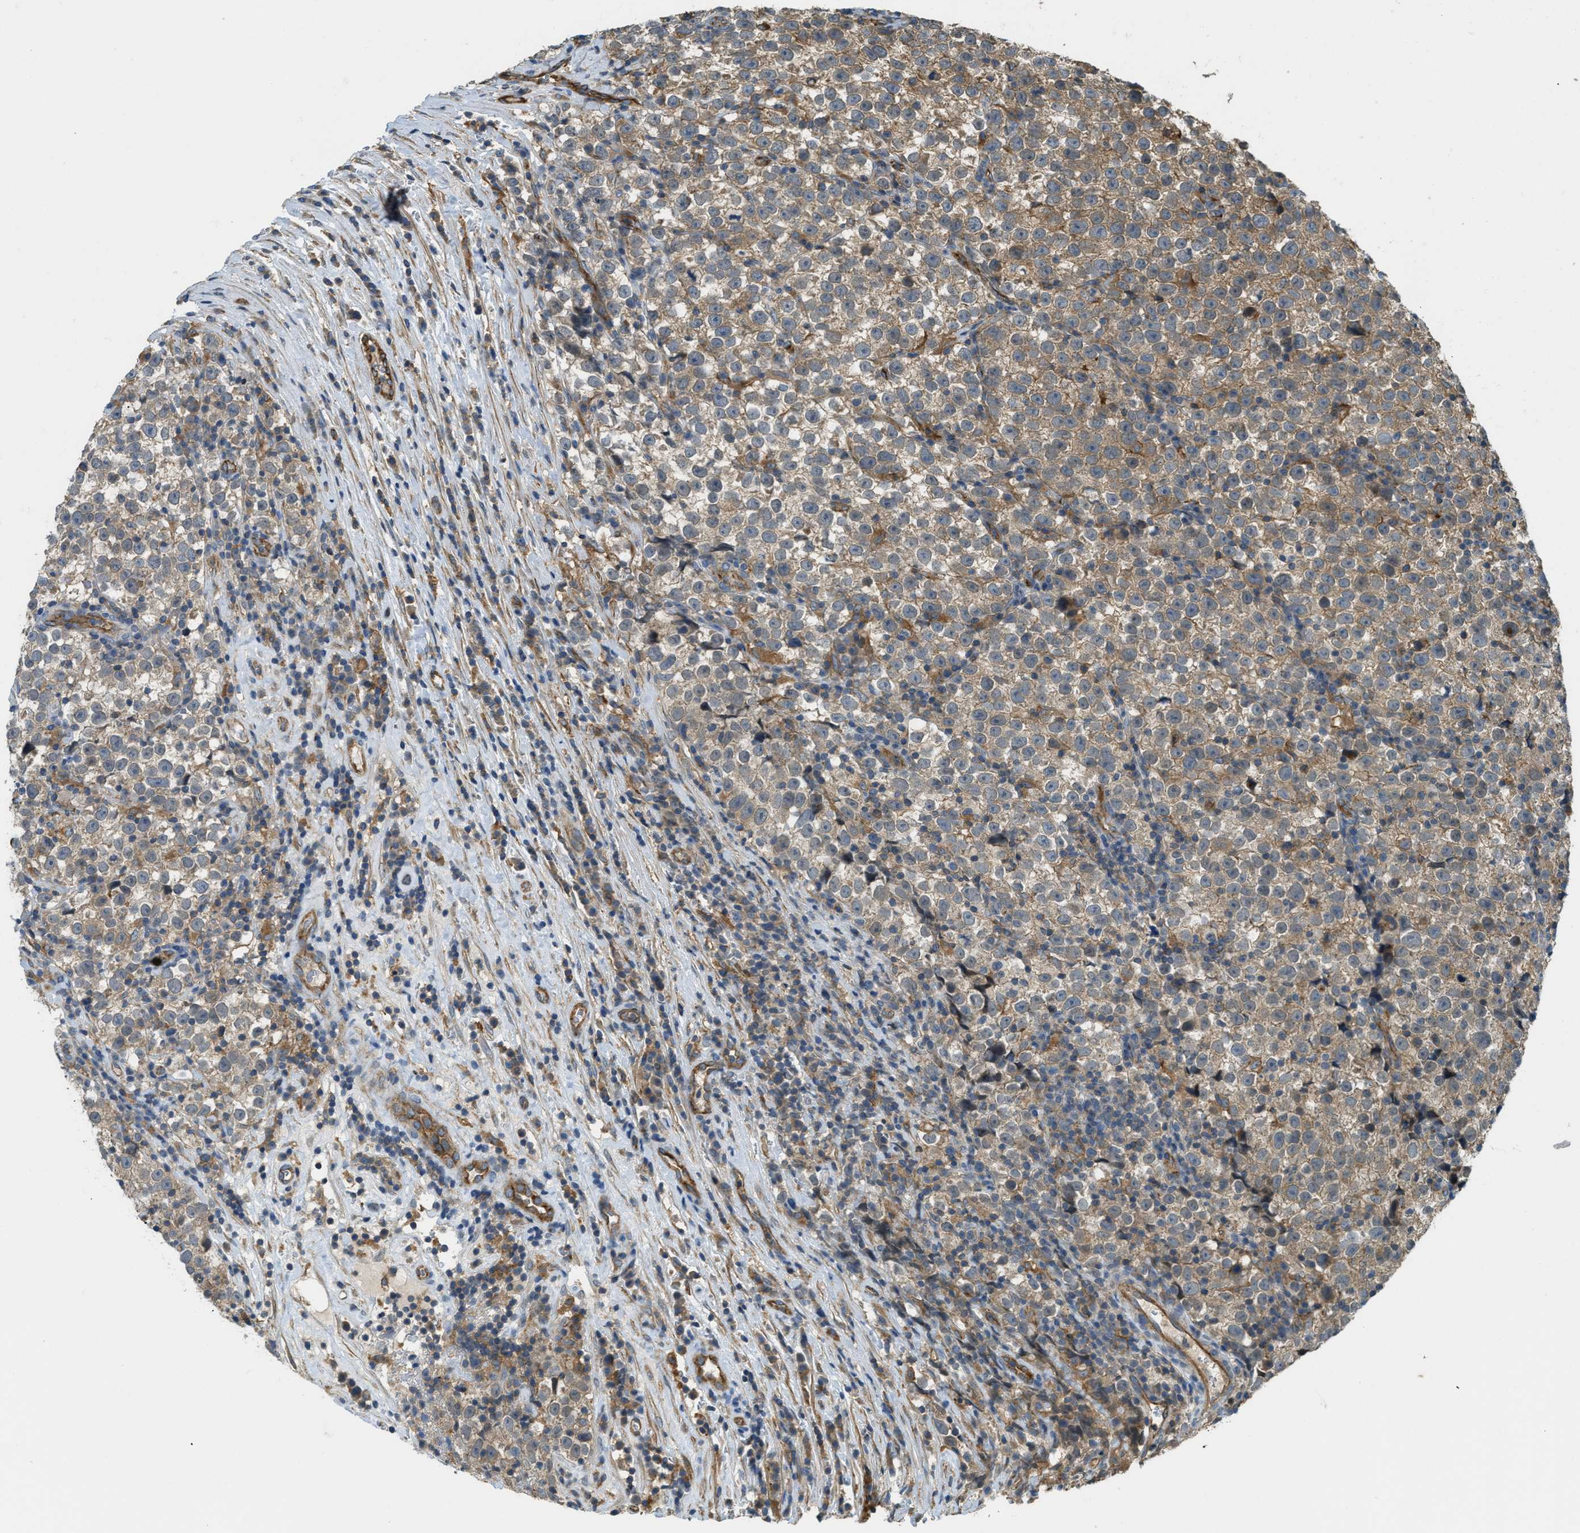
{"staining": {"intensity": "weak", "quantity": ">75%", "location": "cytoplasmic/membranous"}, "tissue": "testis cancer", "cell_type": "Tumor cells", "image_type": "cancer", "snomed": [{"axis": "morphology", "description": "Normal tissue, NOS"}, {"axis": "morphology", "description": "Seminoma, NOS"}, {"axis": "topography", "description": "Testis"}], "caption": "Weak cytoplasmic/membranous expression for a protein is present in about >75% of tumor cells of testis seminoma using IHC.", "gene": "BAG4", "patient": {"sex": "male", "age": 43}}